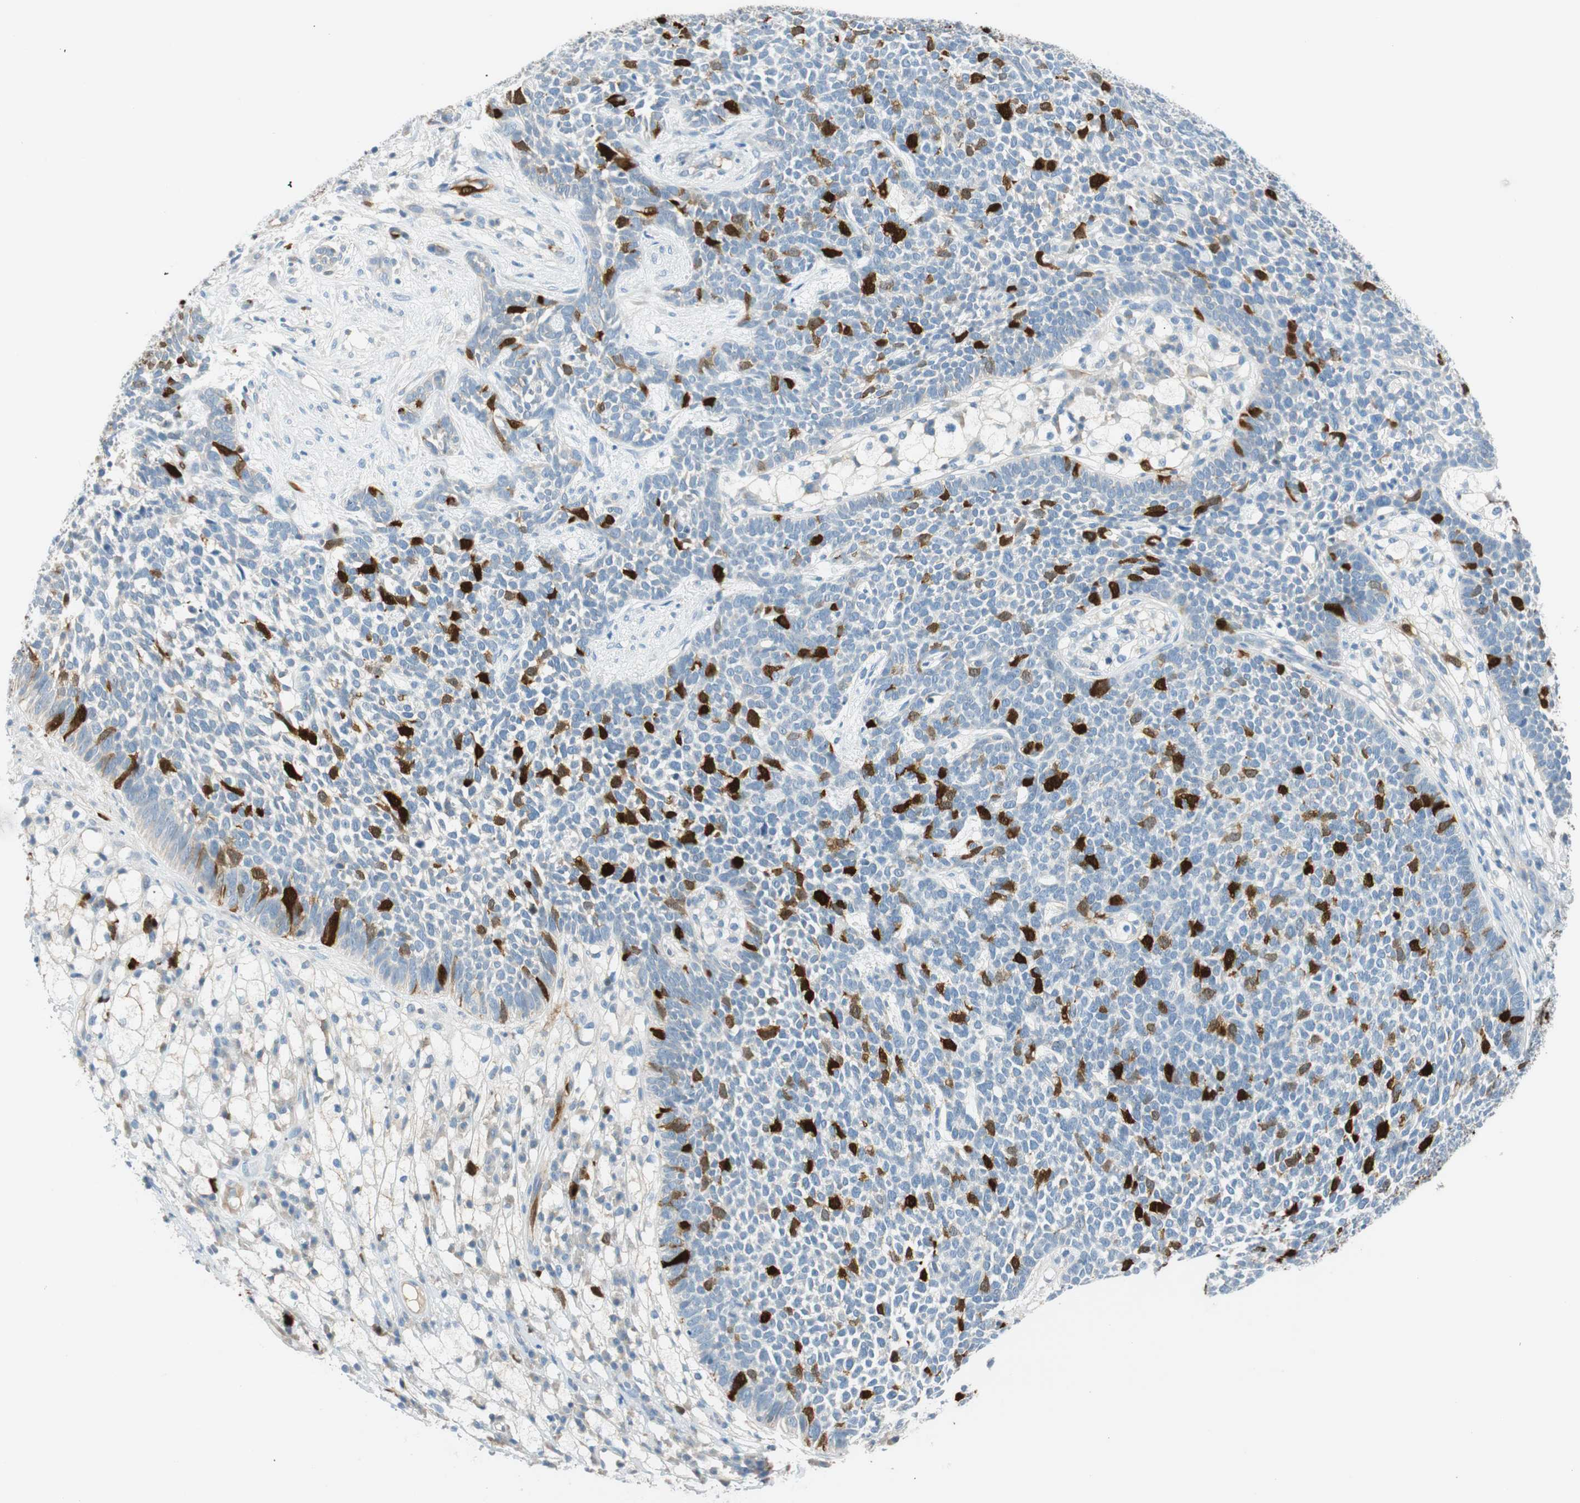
{"staining": {"intensity": "strong", "quantity": "<25%", "location": "cytoplasmic/membranous,nuclear"}, "tissue": "skin cancer", "cell_type": "Tumor cells", "image_type": "cancer", "snomed": [{"axis": "morphology", "description": "Basal cell carcinoma"}, {"axis": "topography", "description": "Skin"}], "caption": "Tumor cells reveal strong cytoplasmic/membranous and nuclear expression in about <25% of cells in skin basal cell carcinoma.", "gene": "PTTG1", "patient": {"sex": "female", "age": 84}}